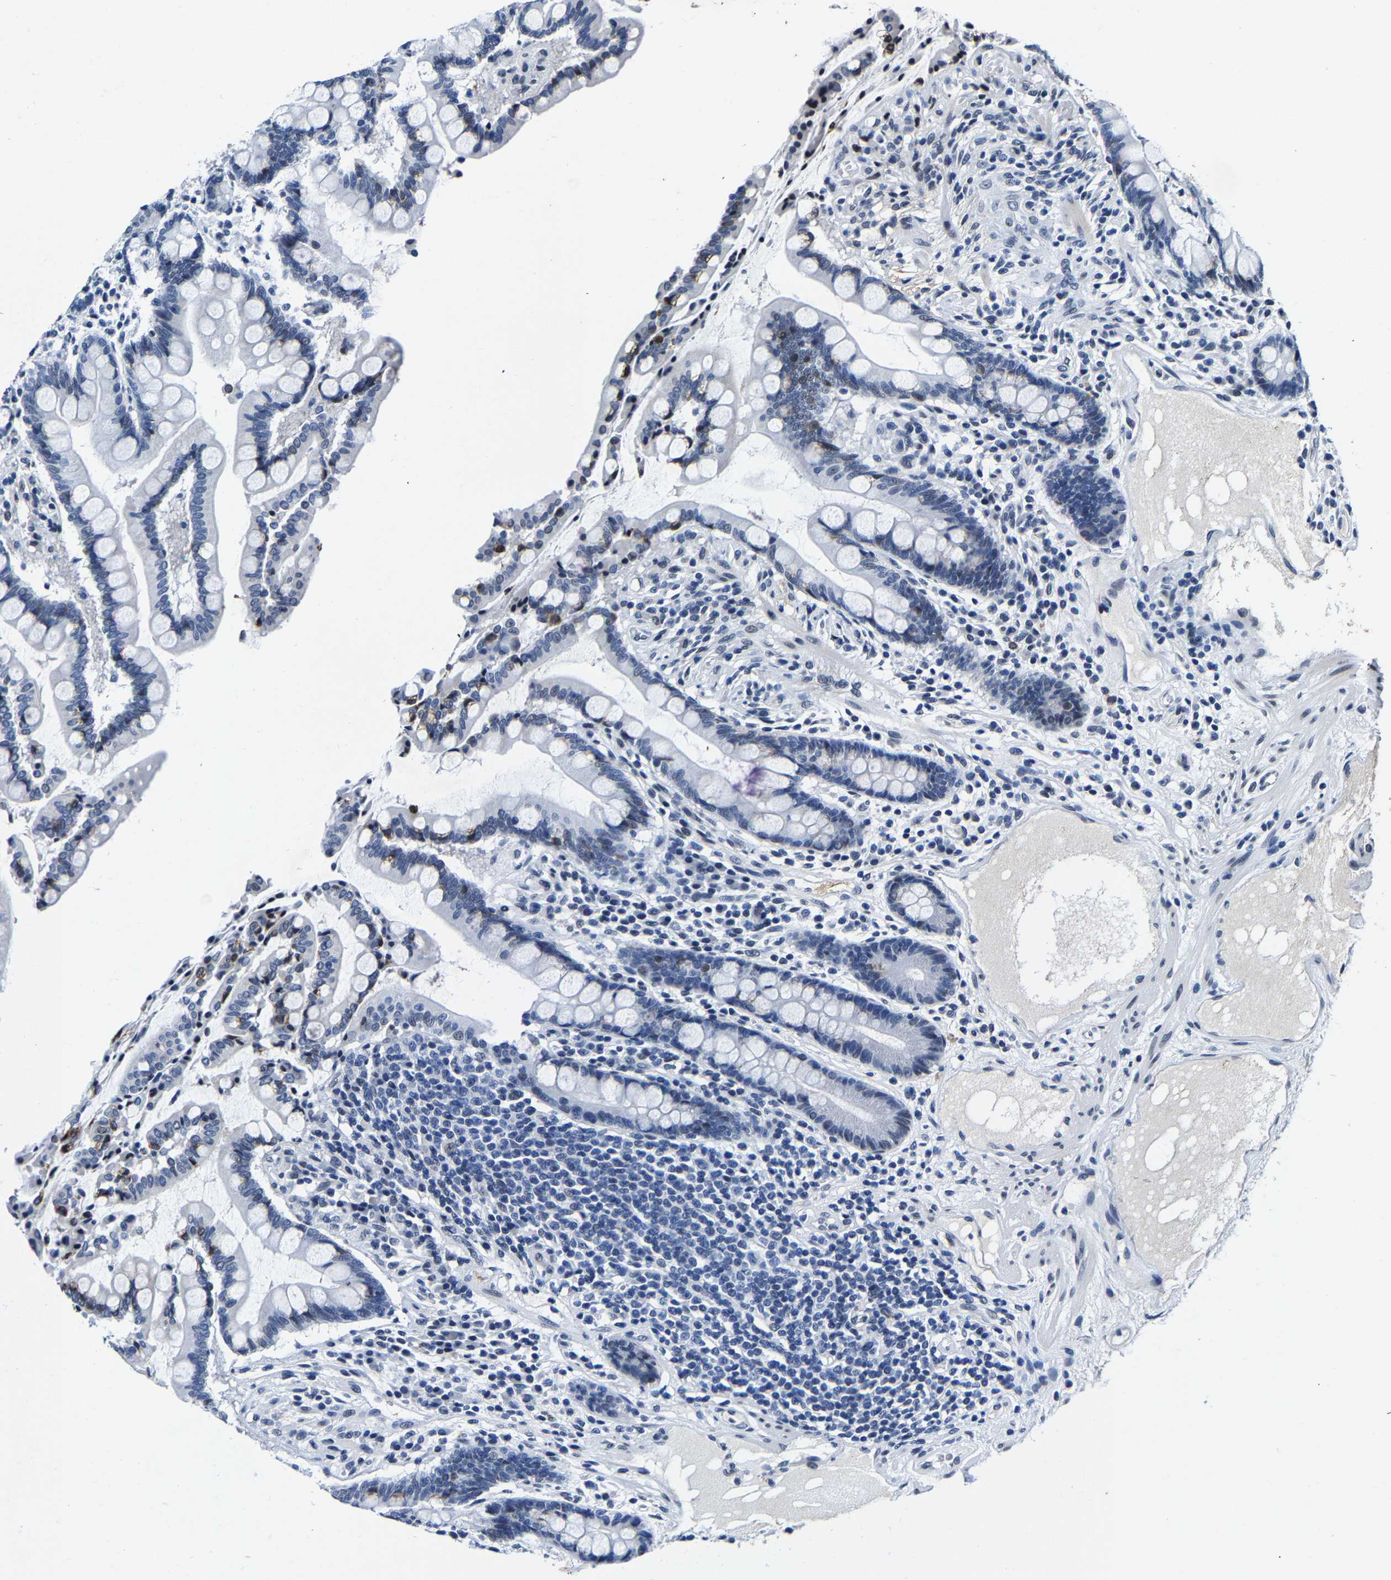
{"staining": {"intensity": "negative", "quantity": "none", "location": "none"}, "tissue": "colon", "cell_type": "Endothelial cells", "image_type": "normal", "snomed": [{"axis": "morphology", "description": "Normal tissue, NOS"}, {"axis": "topography", "description": "Colon"}], "caption": "Immunohistochemistry image of unremarkable colon: colon stained with DAB (3,3'-diaminobenzidine) displays no significant protein positivity in endothelial cells.", "gene": "UBN2", "patient": {"sex": "male", "age": 73}}